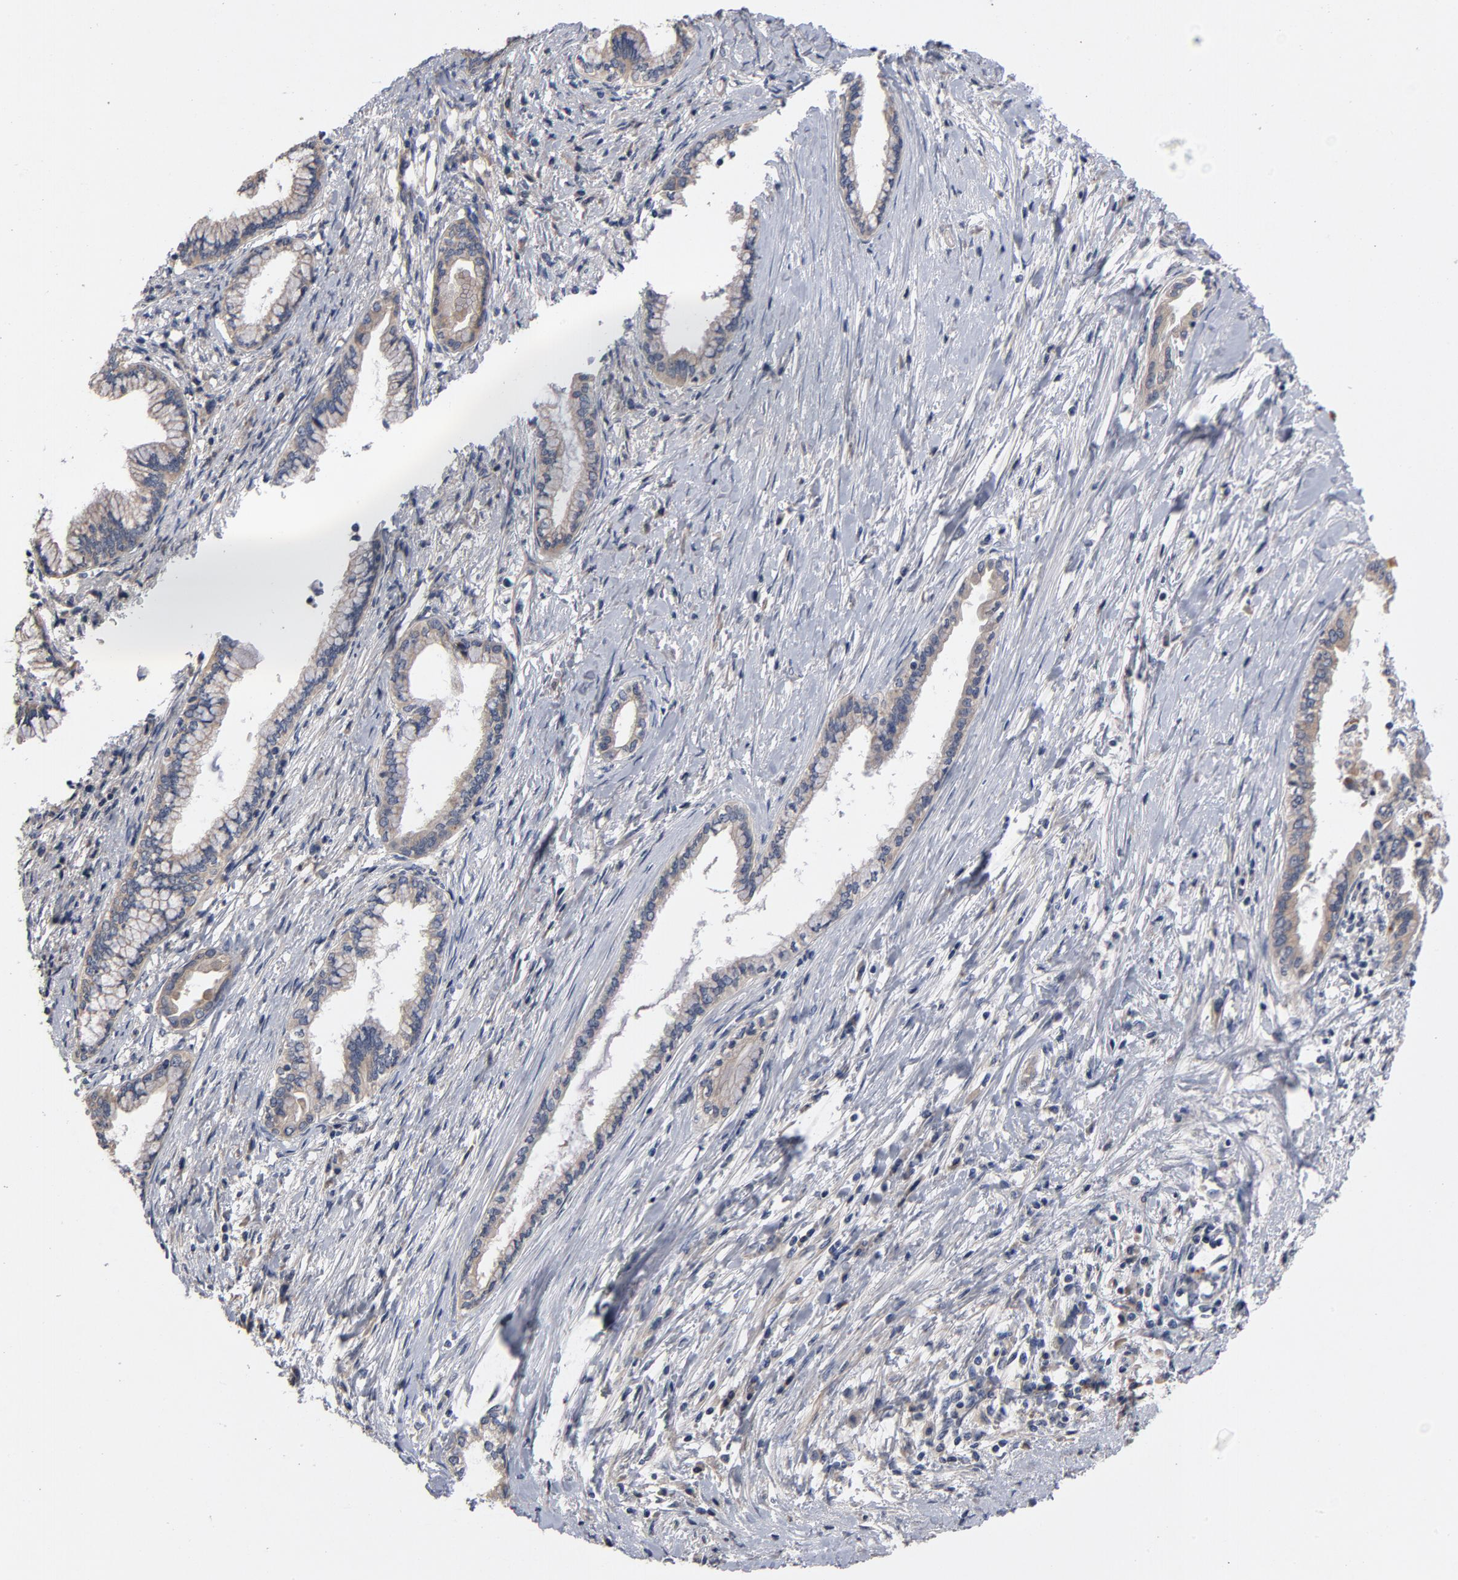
{"staining": {"intensity": "weak", "quantity": ">75%", "location": "cytoplasmic/membranous"}, "tissue": "pancreatic cancer", "cell_type": "Tumor cells", "image_type": "cancer", "snomed": [{"axis": "morphology", "description": "Adenocarcinoma, NOS"}, {"axis": "topography", "description": "Pancreas"}], "caption": "Protein expression analysis of human pancreatic cancer (adenocarcinoma) reveals weak cytoplasmic/membranous expression in approximately >75% of tumor cells.", "gene": "CCDC134", "patient": {"sex": "female", "age": 64}}